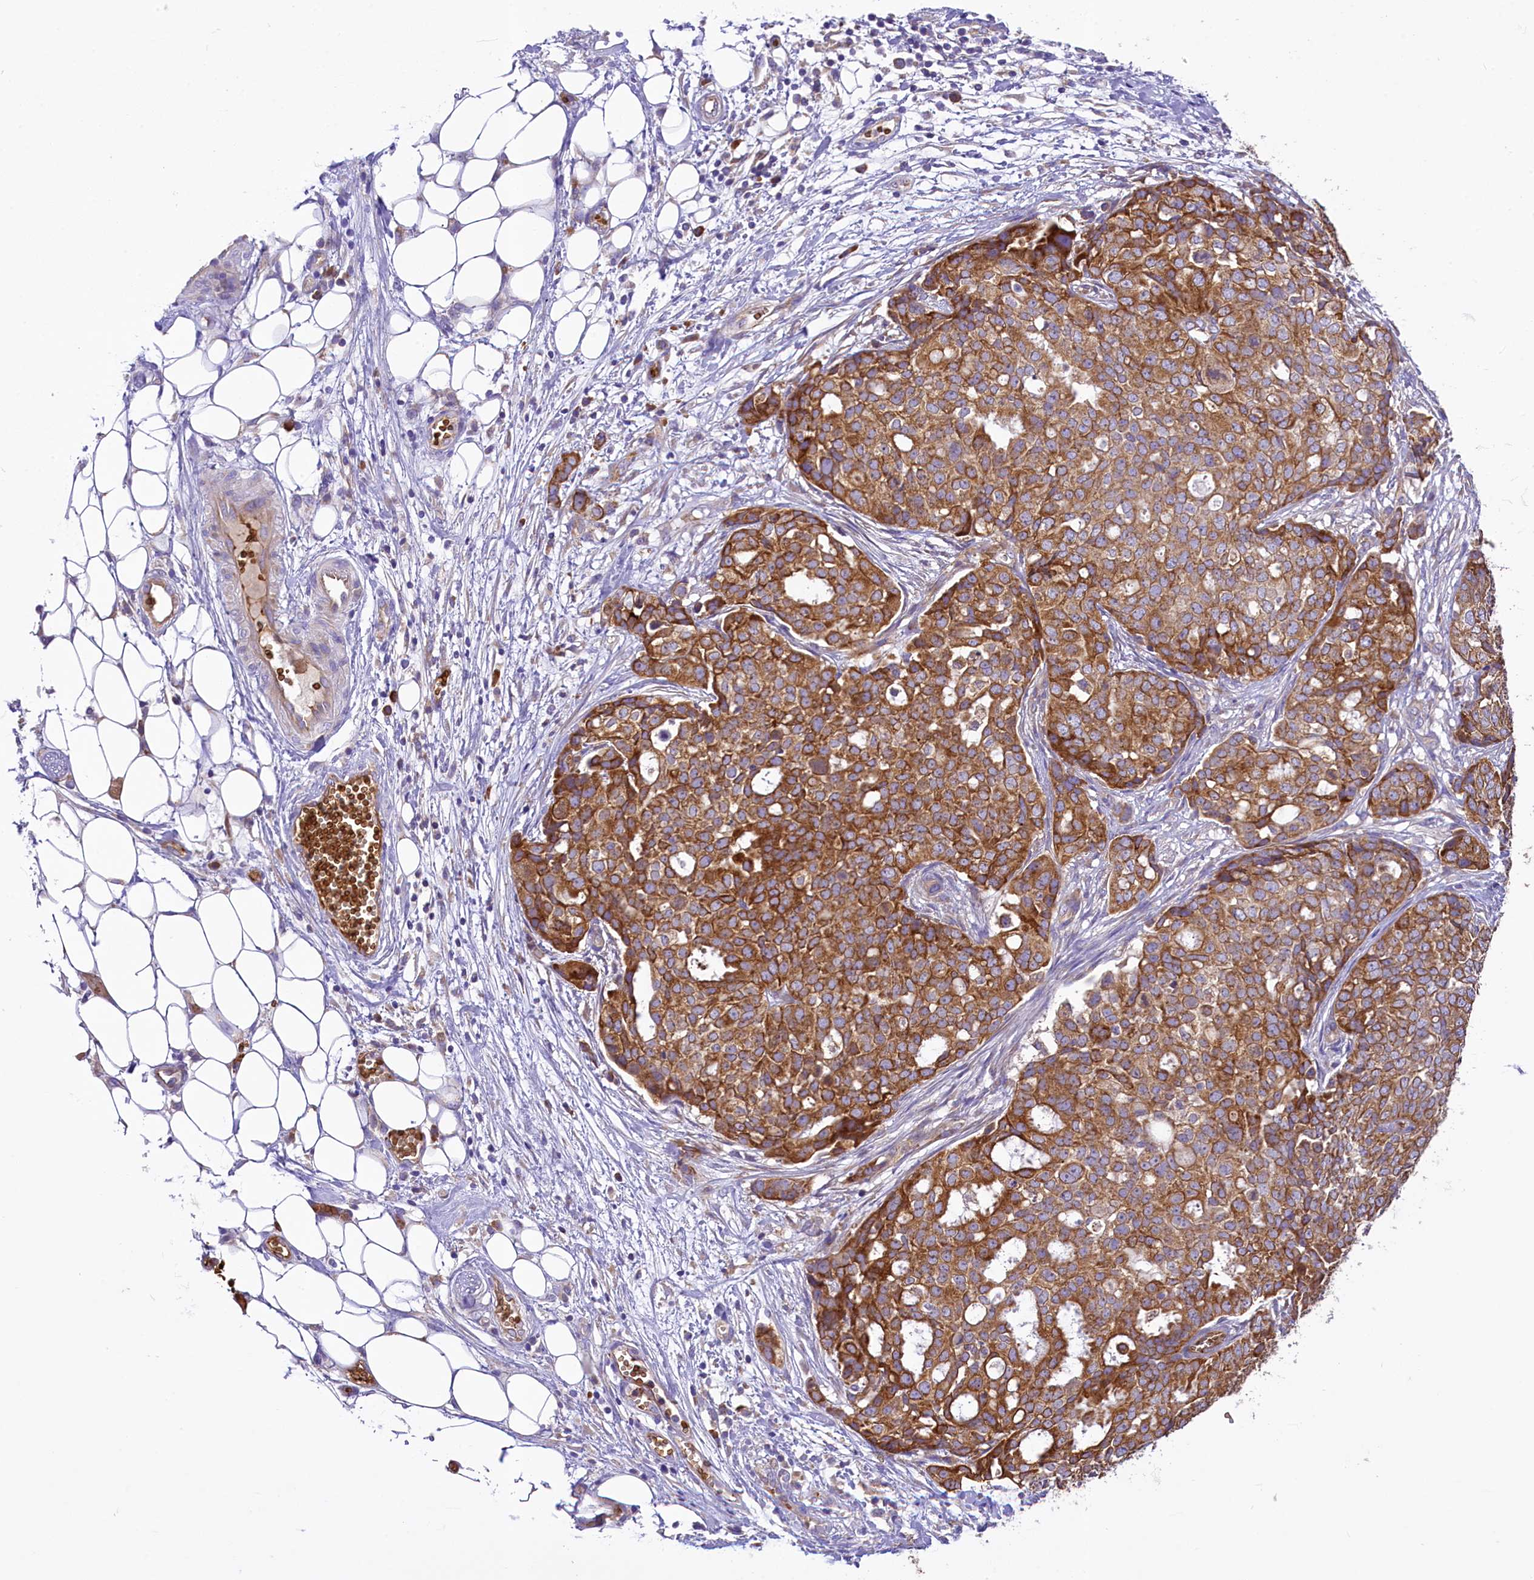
{"staining": {"intensity": "strong", "quantity": ">75%", "location": "cytoplasmic/membranous"}, "tissue": "ovarian cancer", "cell_type": "Tumor cells", "image_type": "cancer", "snomed": [{"axis": "morphology", "description": "Cystadenocarcinoma, serous, NOS"}, {"axis": "topography", "description": "Soft tissue"}, {"axis": "topography", "description": "Ovary"}], "caption": "Immunohistochemical staining of human serous cystadenocarcinoma (ovarian) displays strong cytoplasmic/membranous protein positivity in approximately >75% of tumor cells.", "gene": "LARP4", "patient": {"sex": "female", "age": 57}}